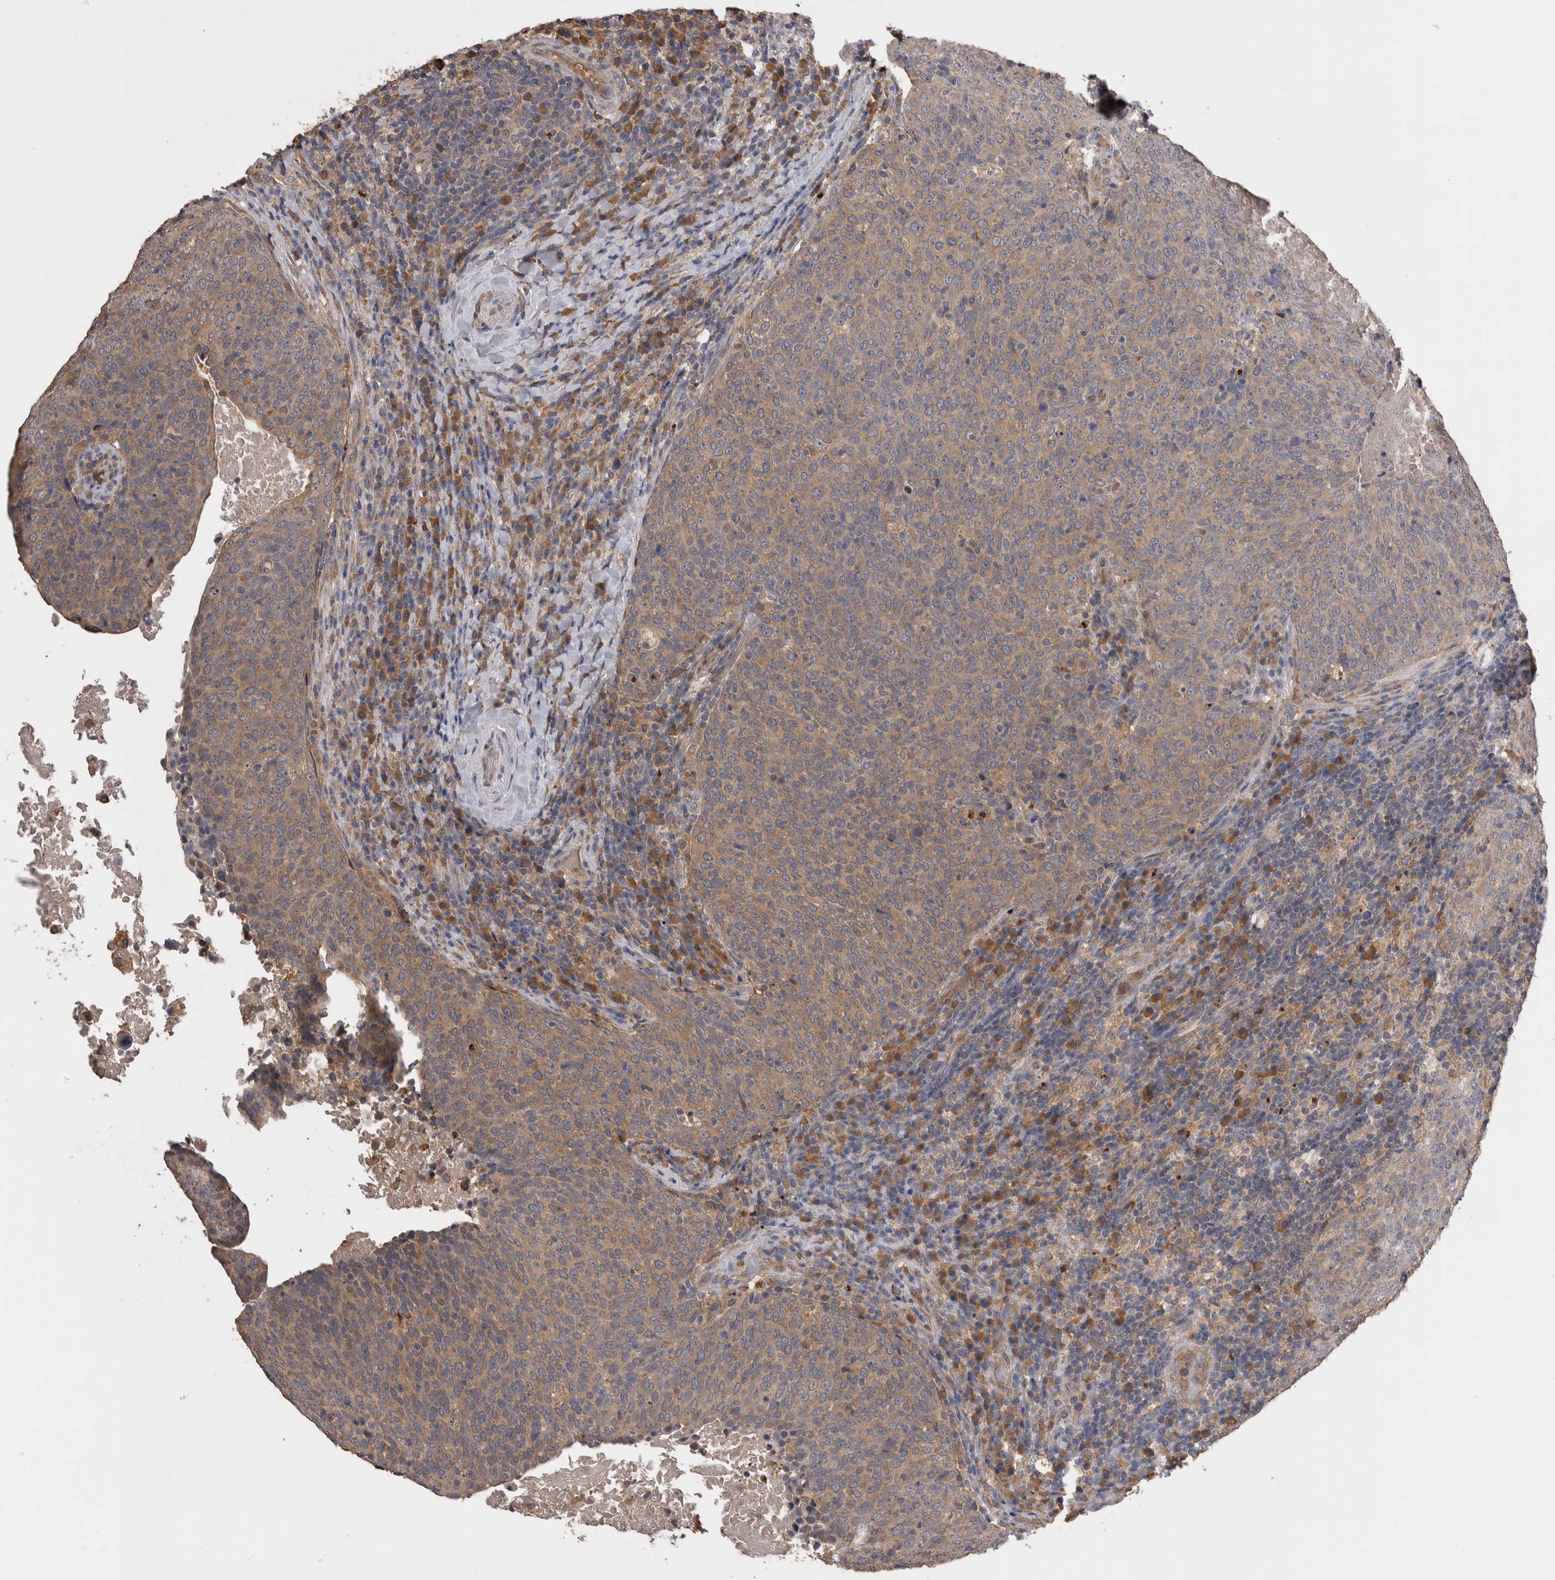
{"staining": {"intensity": "weak", "quantity": ">75%", "location": "cytoplasmic/membranous"}, "tissue": "head and neck cancer", "cell_type": "Tumor cells", "image_type": "cancer", "snomed": [{"axis": "morphology", "description": "Squamous cell carcinoma, NOS"}, {"axis": "morphology", "description": "Squamous cell carcinoma, metastatic, NOS"}, {"axis": "topography", "description": "Lymph node"}, {"axis": "topography", "description": "Head-Neck"}], "caption": "This photomicrograph demonstrates immunohistochemistry staining of metastatic squamous cell carcinoma (head and neck), with low weak cytoplasmic/membranous positivity in approximately >75% of tumor cells.", "gene": "TMED7", "patient": {"sex": "male", "age": 62}}